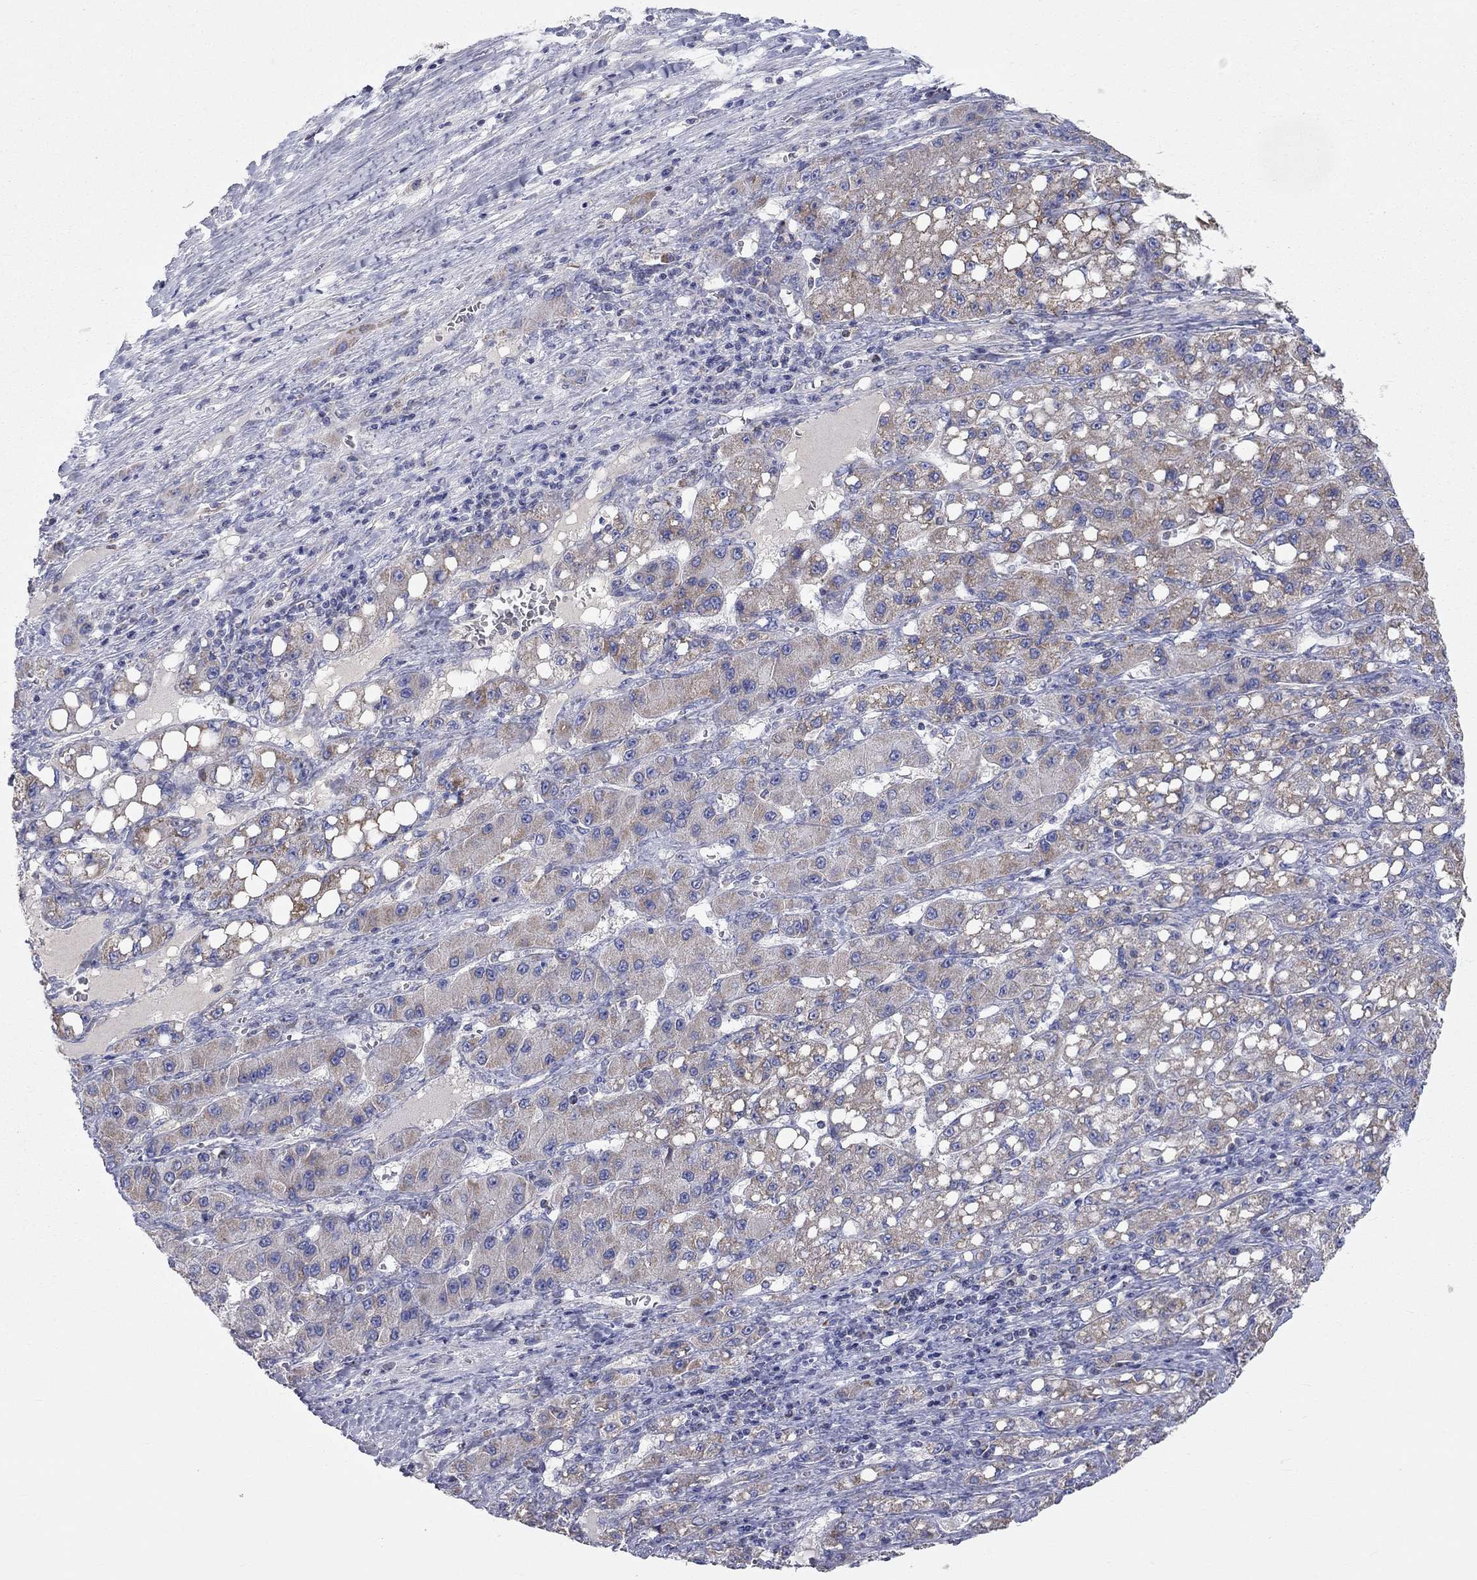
{"staining": {"intensity": "moderate", "quantity": "<25%", "location": "cytoplasmic/membranous"}, "tissue": "liver cancer", "cell_type": "Tumor cells", "image_type": "cancer", "snomed": [{"axis": "morphology", "description": "Carcinoma, Hepatocellular, NOS"}, {"axis": "topography", "description": "Liver"}], "caption": "High-magnification brightfield microscopy of hepatocellular carcinoma (liver) stained with DAB (3,3'-diaminobenzidine) (brown) and counterstained with hematoxylin (blue). tumor cells exhibit moderate cytoplasmic/membranous expression is identified in about<25% of cells.", "gene": "RCAN1", "patient": {"sex": "female", "age": 65}}